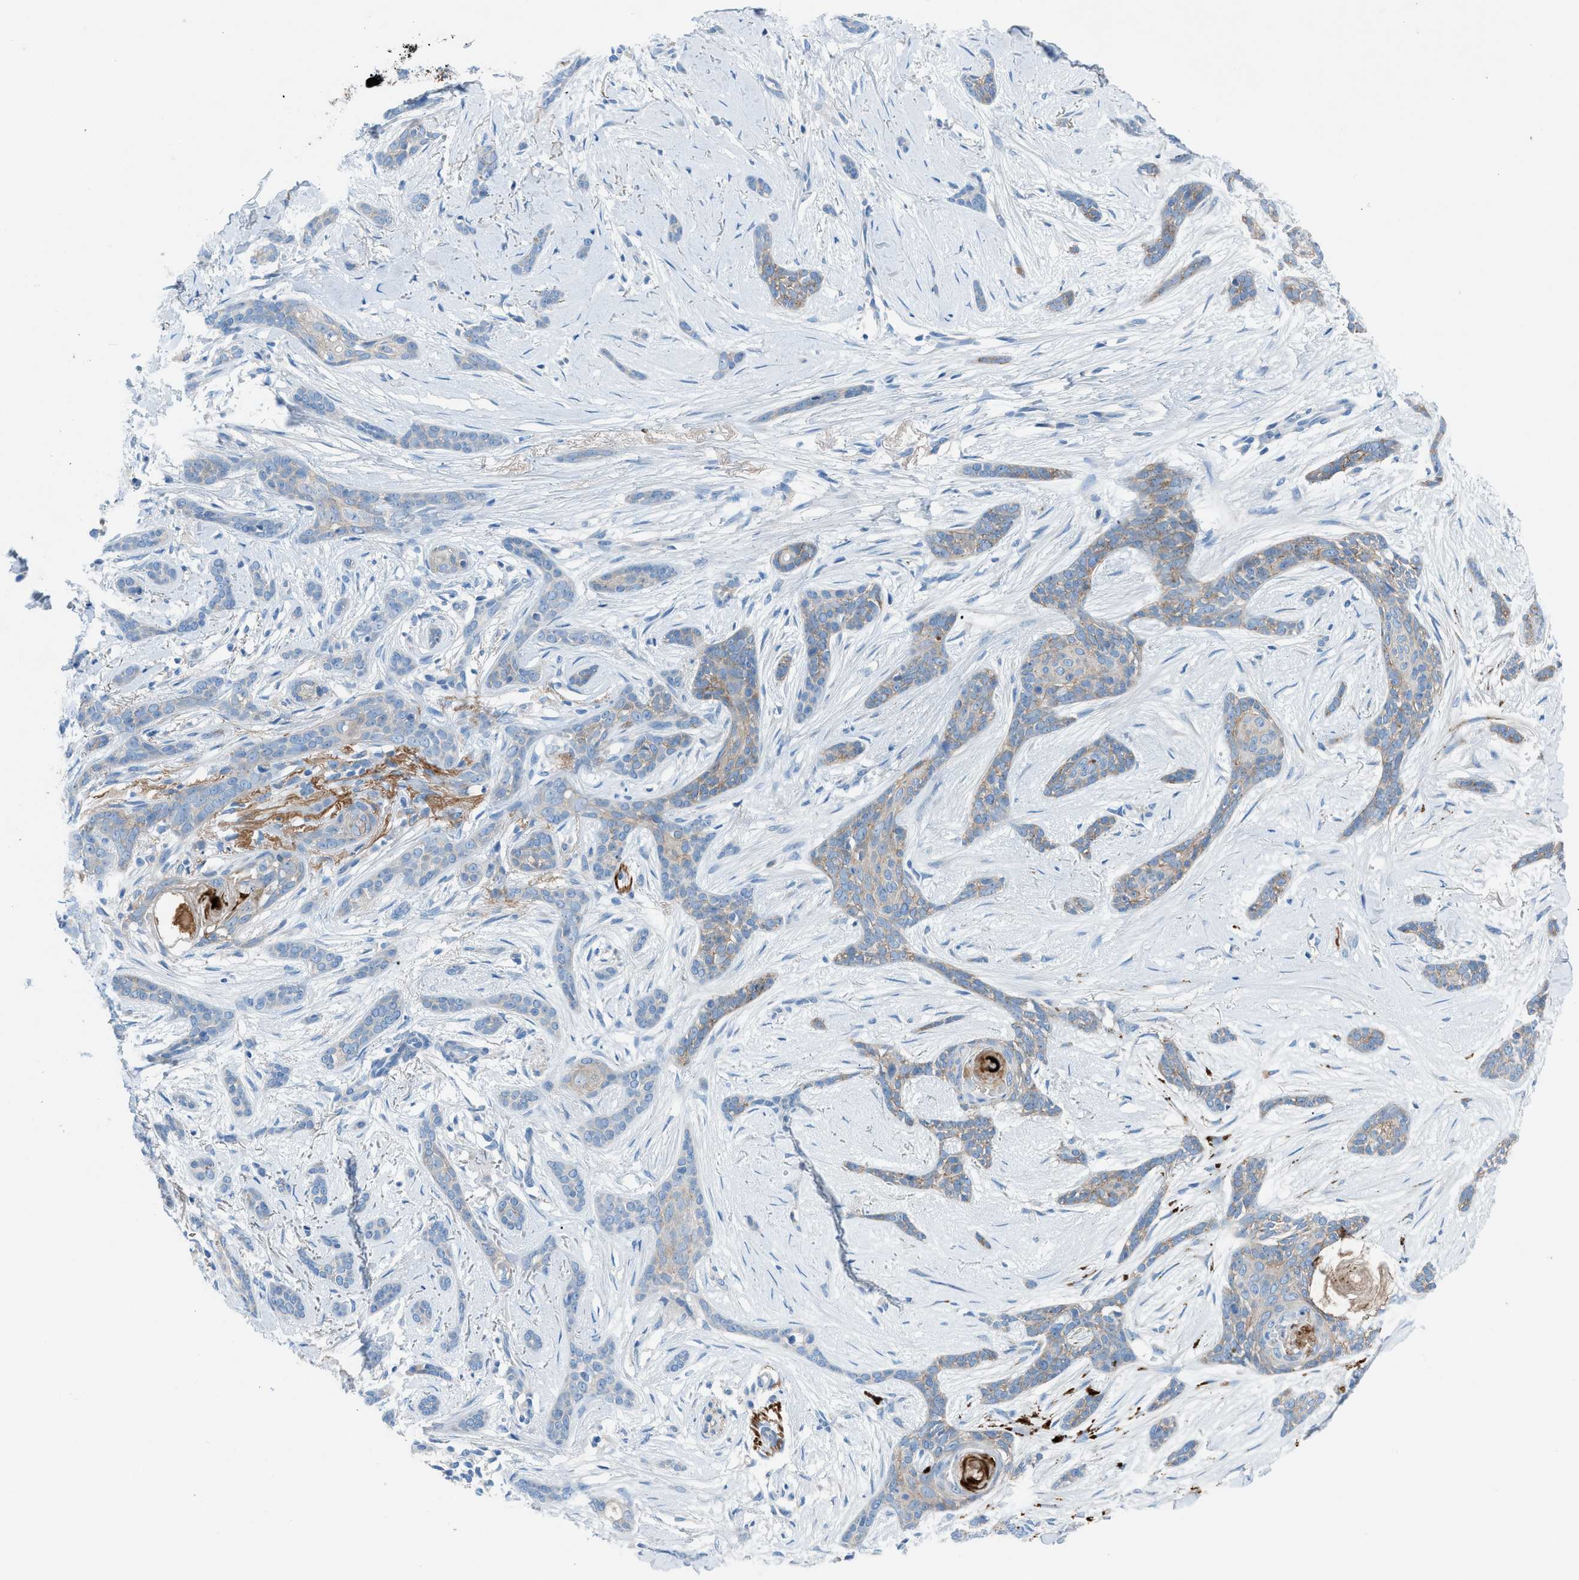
{"staining": {"intensity": "weak", "quantity": "<25%", "location": "cytoplasmic/membranous"}, "tissue": "skin cancer", "cell_type": "Tumor cells", "image_type": "cancer", "snomed": [{"axis": "morphology", "description": "Basal cell carcinoma"}, {"axis": "morphology", "description": "Adnexal tumor, benign"}, {"axis": "topography", "description": "Skin"}], "caption": "Tumor cells show no significant staining in skin benign adnexal tumor. (Immunohistochemistry, brightfield microscopy, high magnification).", "gene": "C5AR2", "patient": {"sex": "female", "age": 42}}